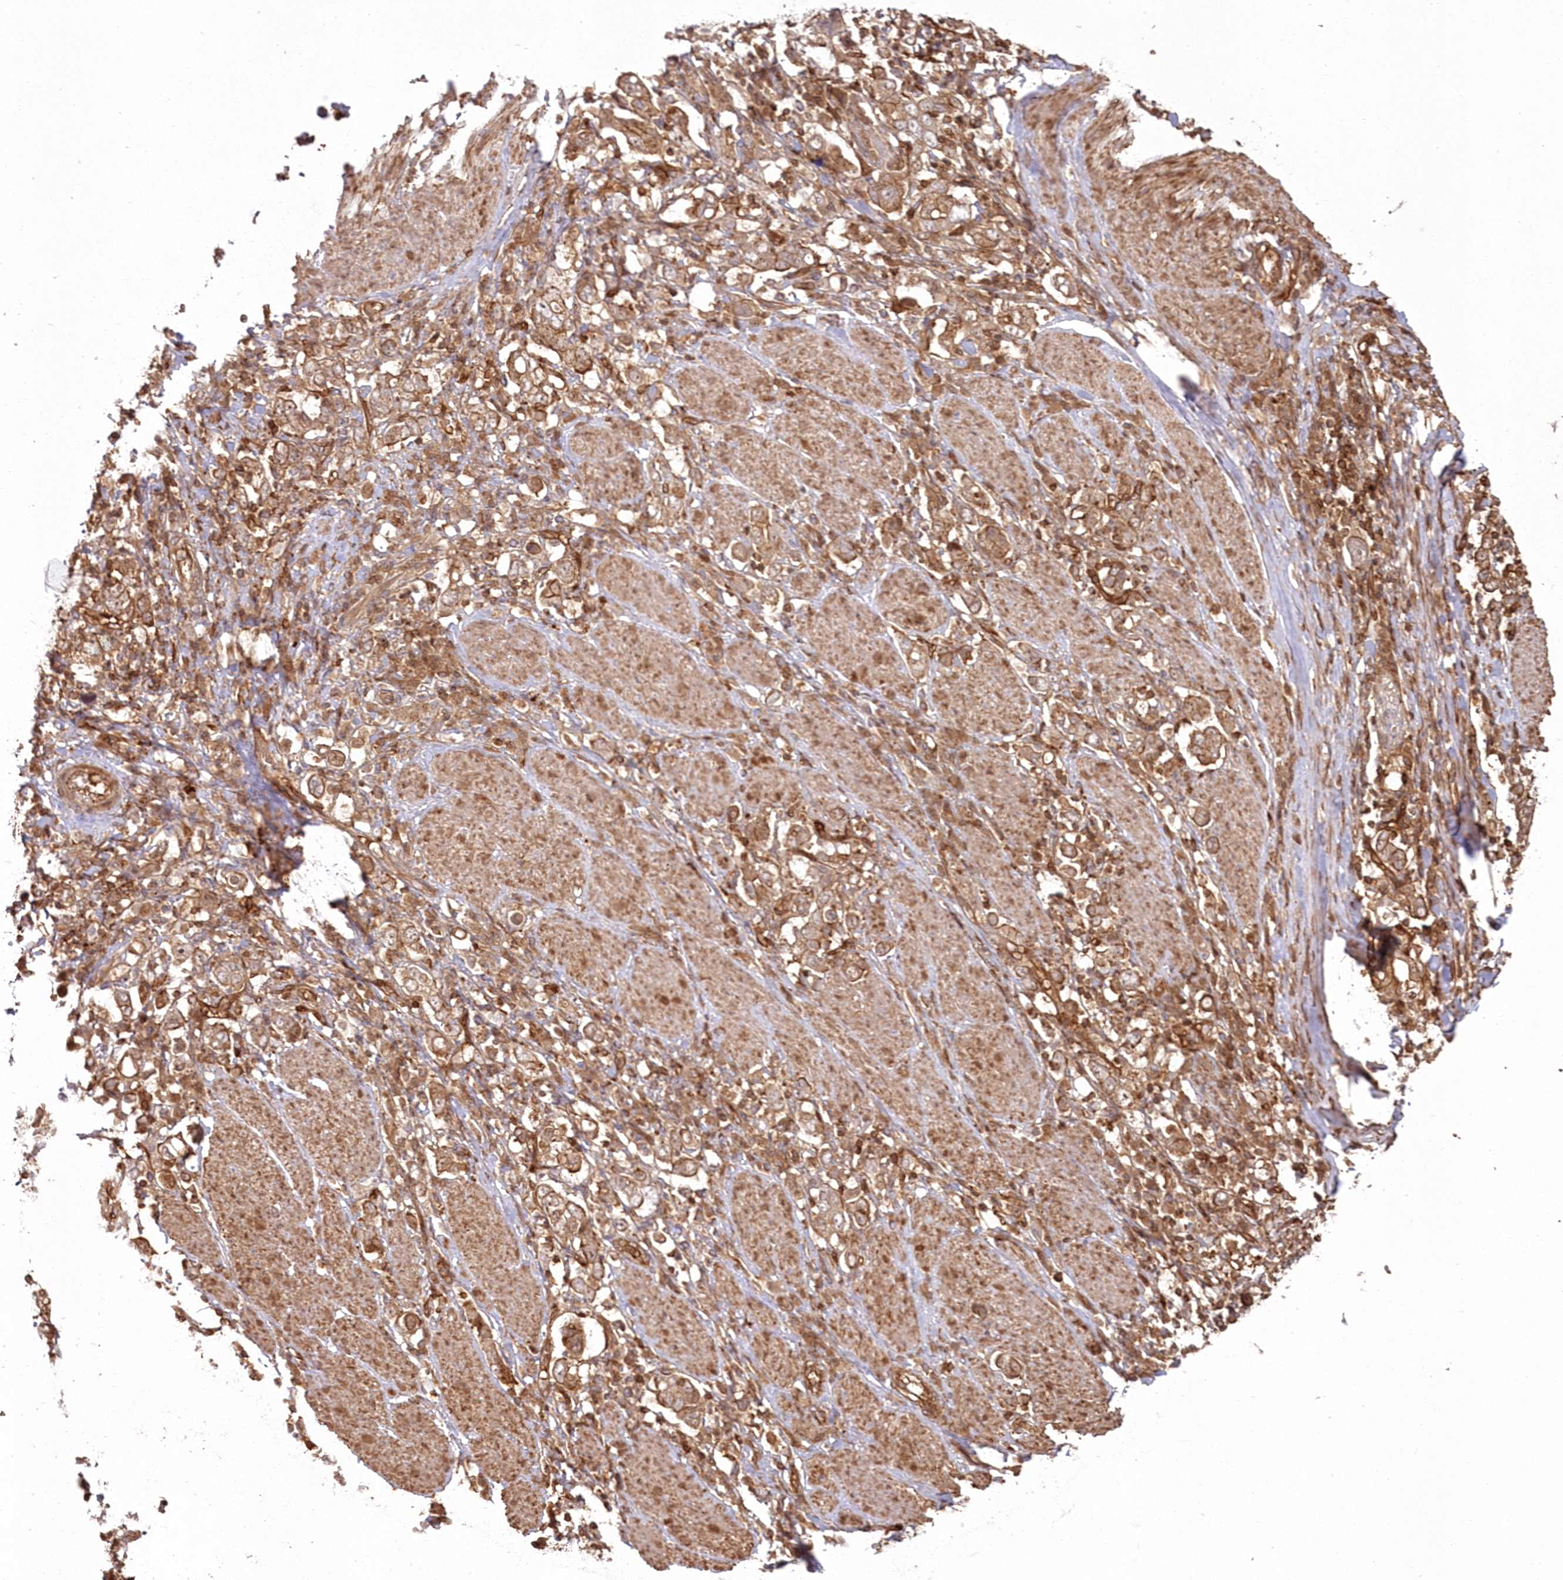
{"staining": {"intensity": "moderate", "quantity": ">75%", "location": "cytoplasmic/membranous"}, "tissue": "stomach cancer", "cell_type": "Tumor cells", "image_type": "cancer", "snomed": [{"axis": "morphology", "description": "Adenocarcinoma, NOS"}, {"axis": "topography", "description": "Stomach, upper"}], "caption": "Stomach adenocarcinoma was stained to show a protein in brown. There is medium levels of moderate cytoplasmic/membranous positivity in approximately >75% of tumor cells.", "gene": "RGCC", "patient": {"sex": "male", "age": 62}}